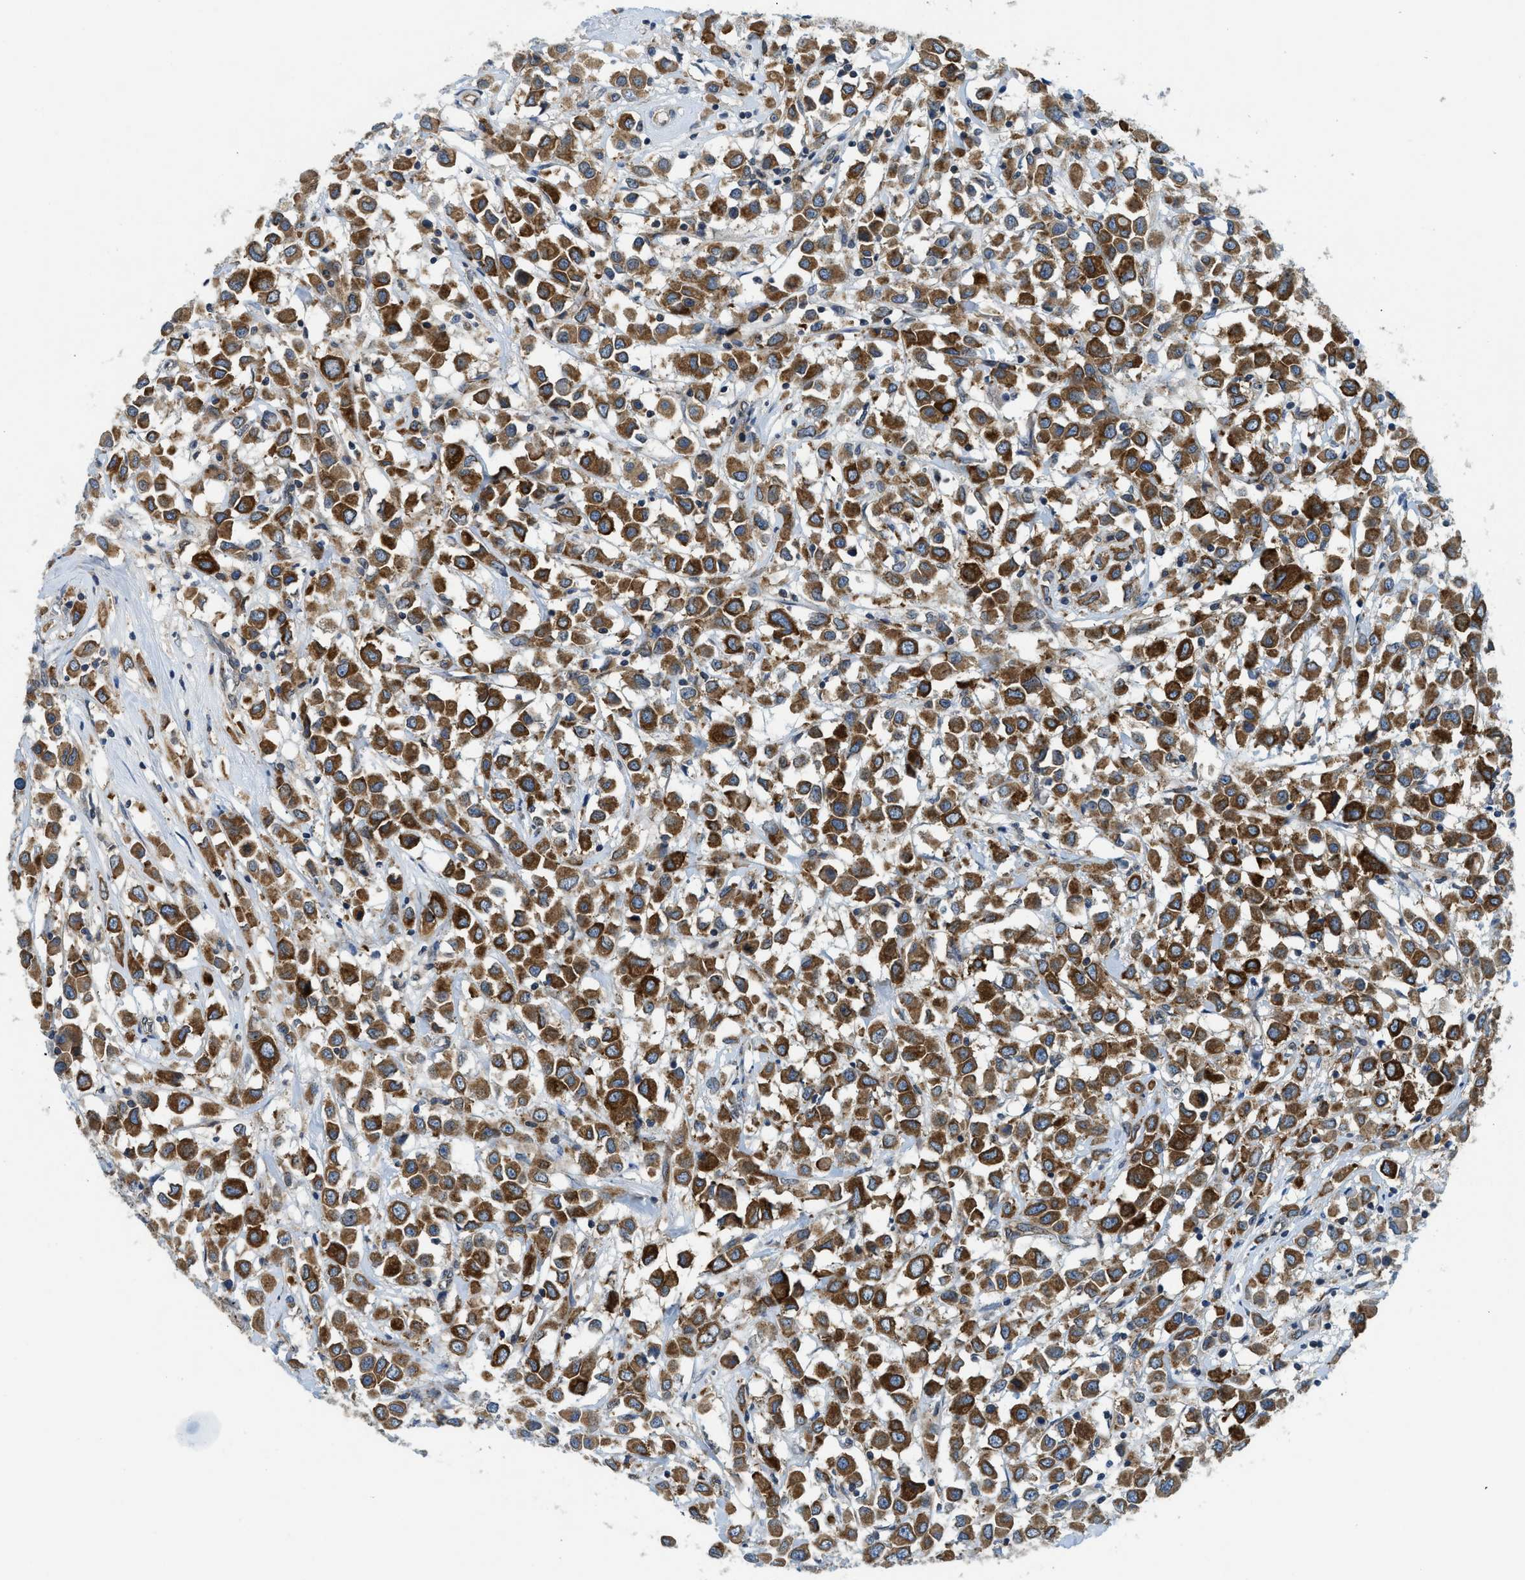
{"staining": {"intensity": "strong", "quantity": ">75%", "location": "cytoplasmic/membranous"}, "tissue": "breast cancer", "cell_type": "Tumor cells", "image_type": "cancer", "snomed": [{"axis": "morphology", "description": "Duct carcinoma"}, {"axis": "topography", "description": "Breast"}], "caption": "Immunohistochemistry staining of breast cancer (intraductal carcinoma), which shows high levels of strong cytoplasmic/membranous expression in about >75% of tumor cells indicating strong cytoplasmic/membranous protein staining. The staining was performed using DAB (3,3'-diaminobenzidine) (brown) for protein detection and nuclei were counterstained in hematoxylin (blue).", "gene": "BCAP31", "patient": {"sex": "female", "age": 61}}